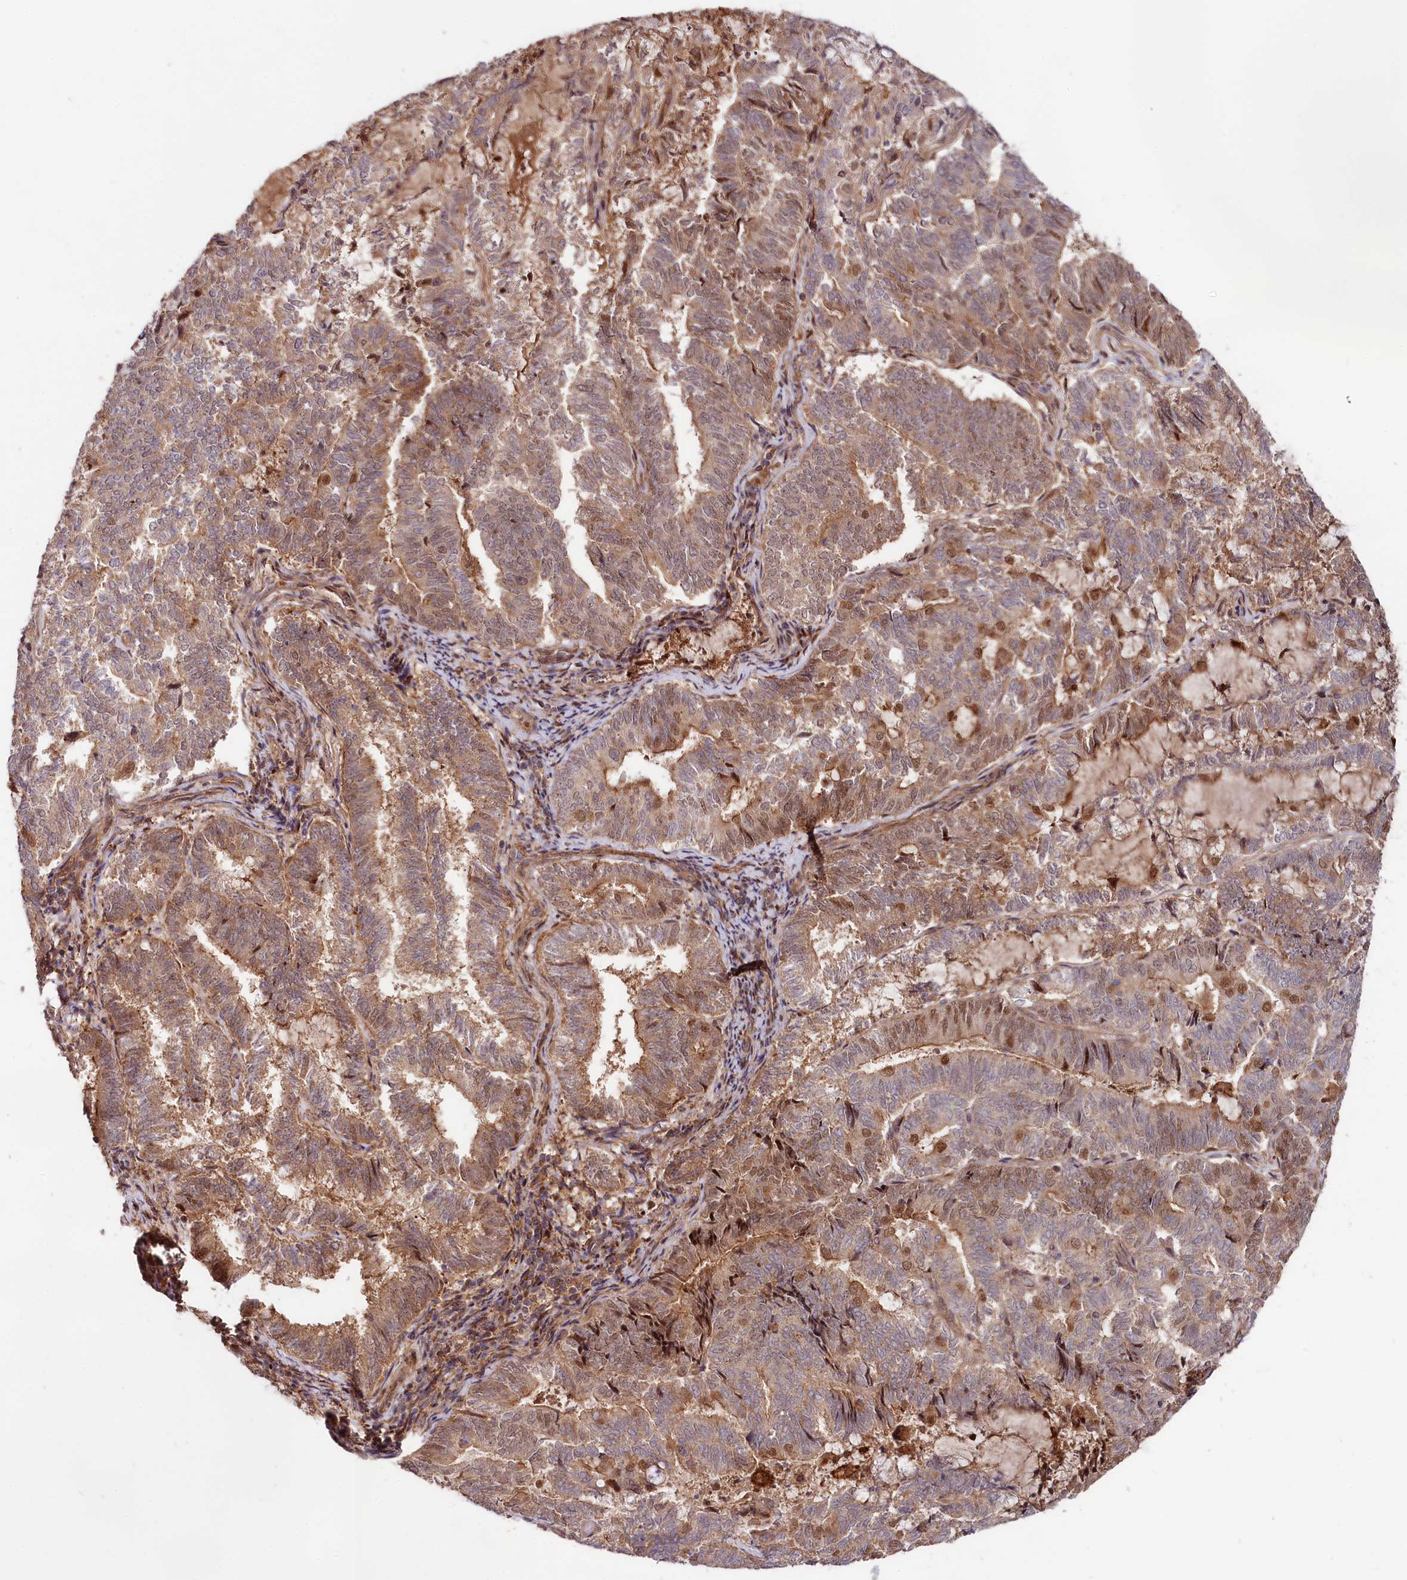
{"staining": {"intensity": "moderate", "quantity": ">75%", "location": "cytoplasmic/membranous,nuclear"}, "tissue": "endometrial cancer", "cell_type": "Tumor cells", "image_type": "cancer", "snomed": [{"axis": "morphology", "description": "Adenocarcinoma, NOS"}, {"axis": "topography", "description": "Endometrium"}], "caption": "Endometrial cancer was stained to show a protein in brown. There is medium levels of moderate cytoplasmic/membranous and nuclear positivity in approximately >75% of tumor cells.", "gene": "NEDD1", "patient": {"sex": "female", "age": 80}}